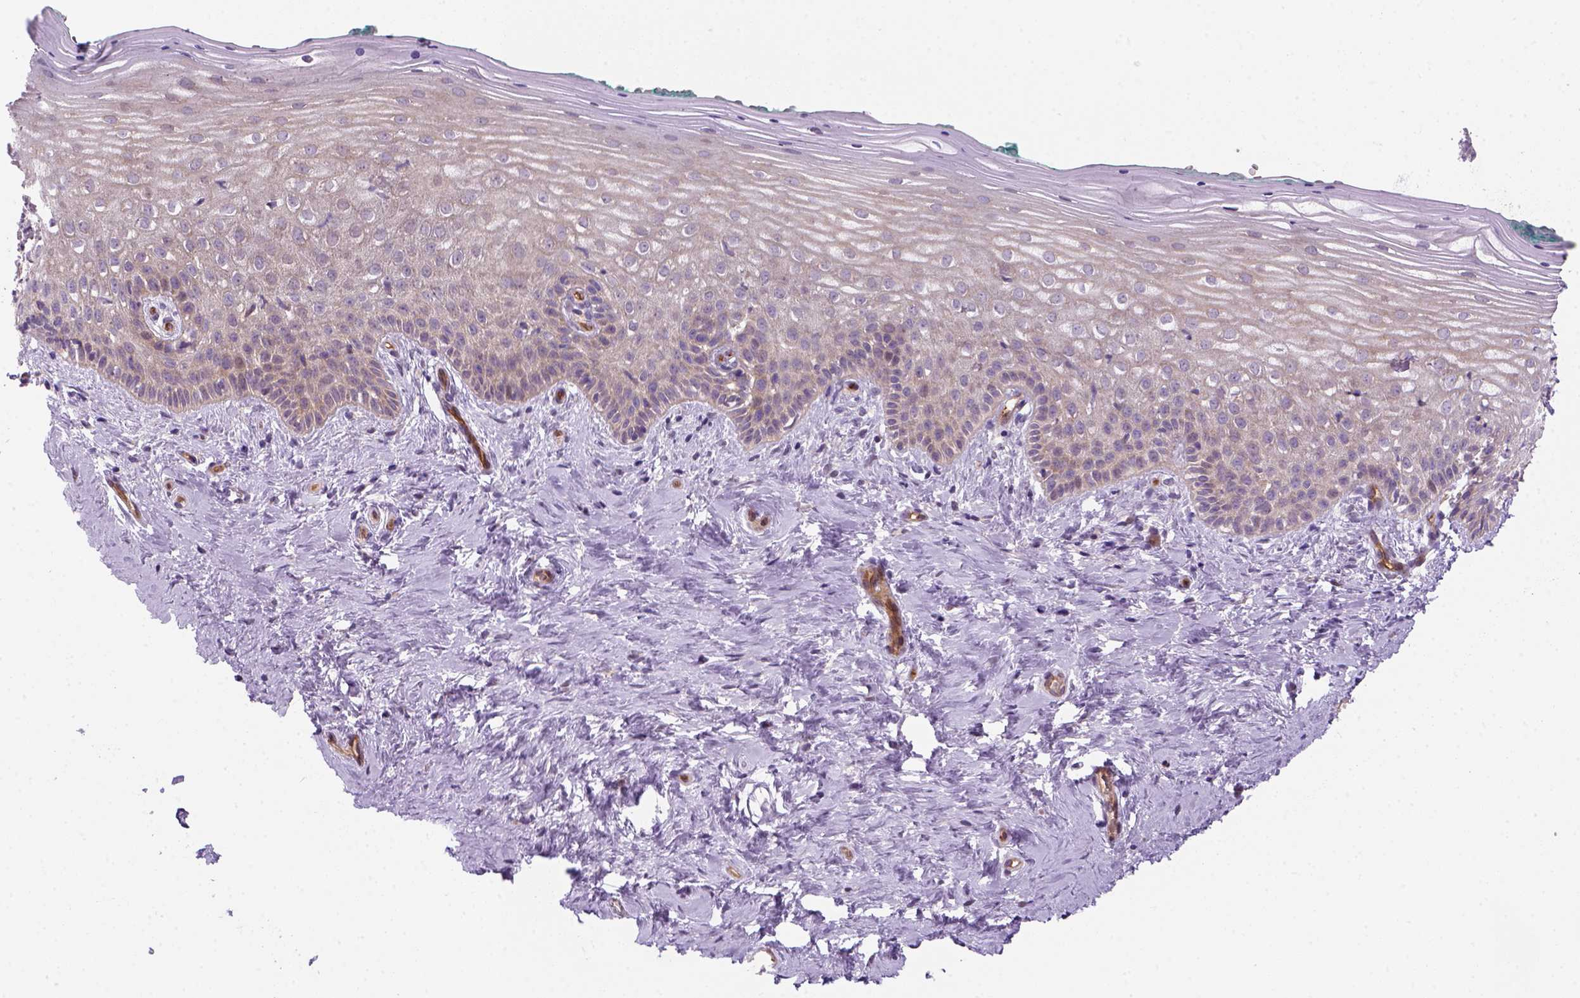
{"staining": {"intensity": "weak", "quantity": "<25%", "location": "cytoplasmic/membranous"}, "tissue": "vagina", "cell_type": "Squamous epithelial cells", "image_type": "normal", "snomed": [{"axis": "morphology", "description": "Normal tissue, NOS"}, {"axis": "topography", "description": "Vagina"}], "caption": "This is an immunohistochemistry (IHC) image of benign human vagina. There is no expression in squamous epithelial cells.", "gene": "VSTM5", "patient": {"sex": "female", "age": 45}}